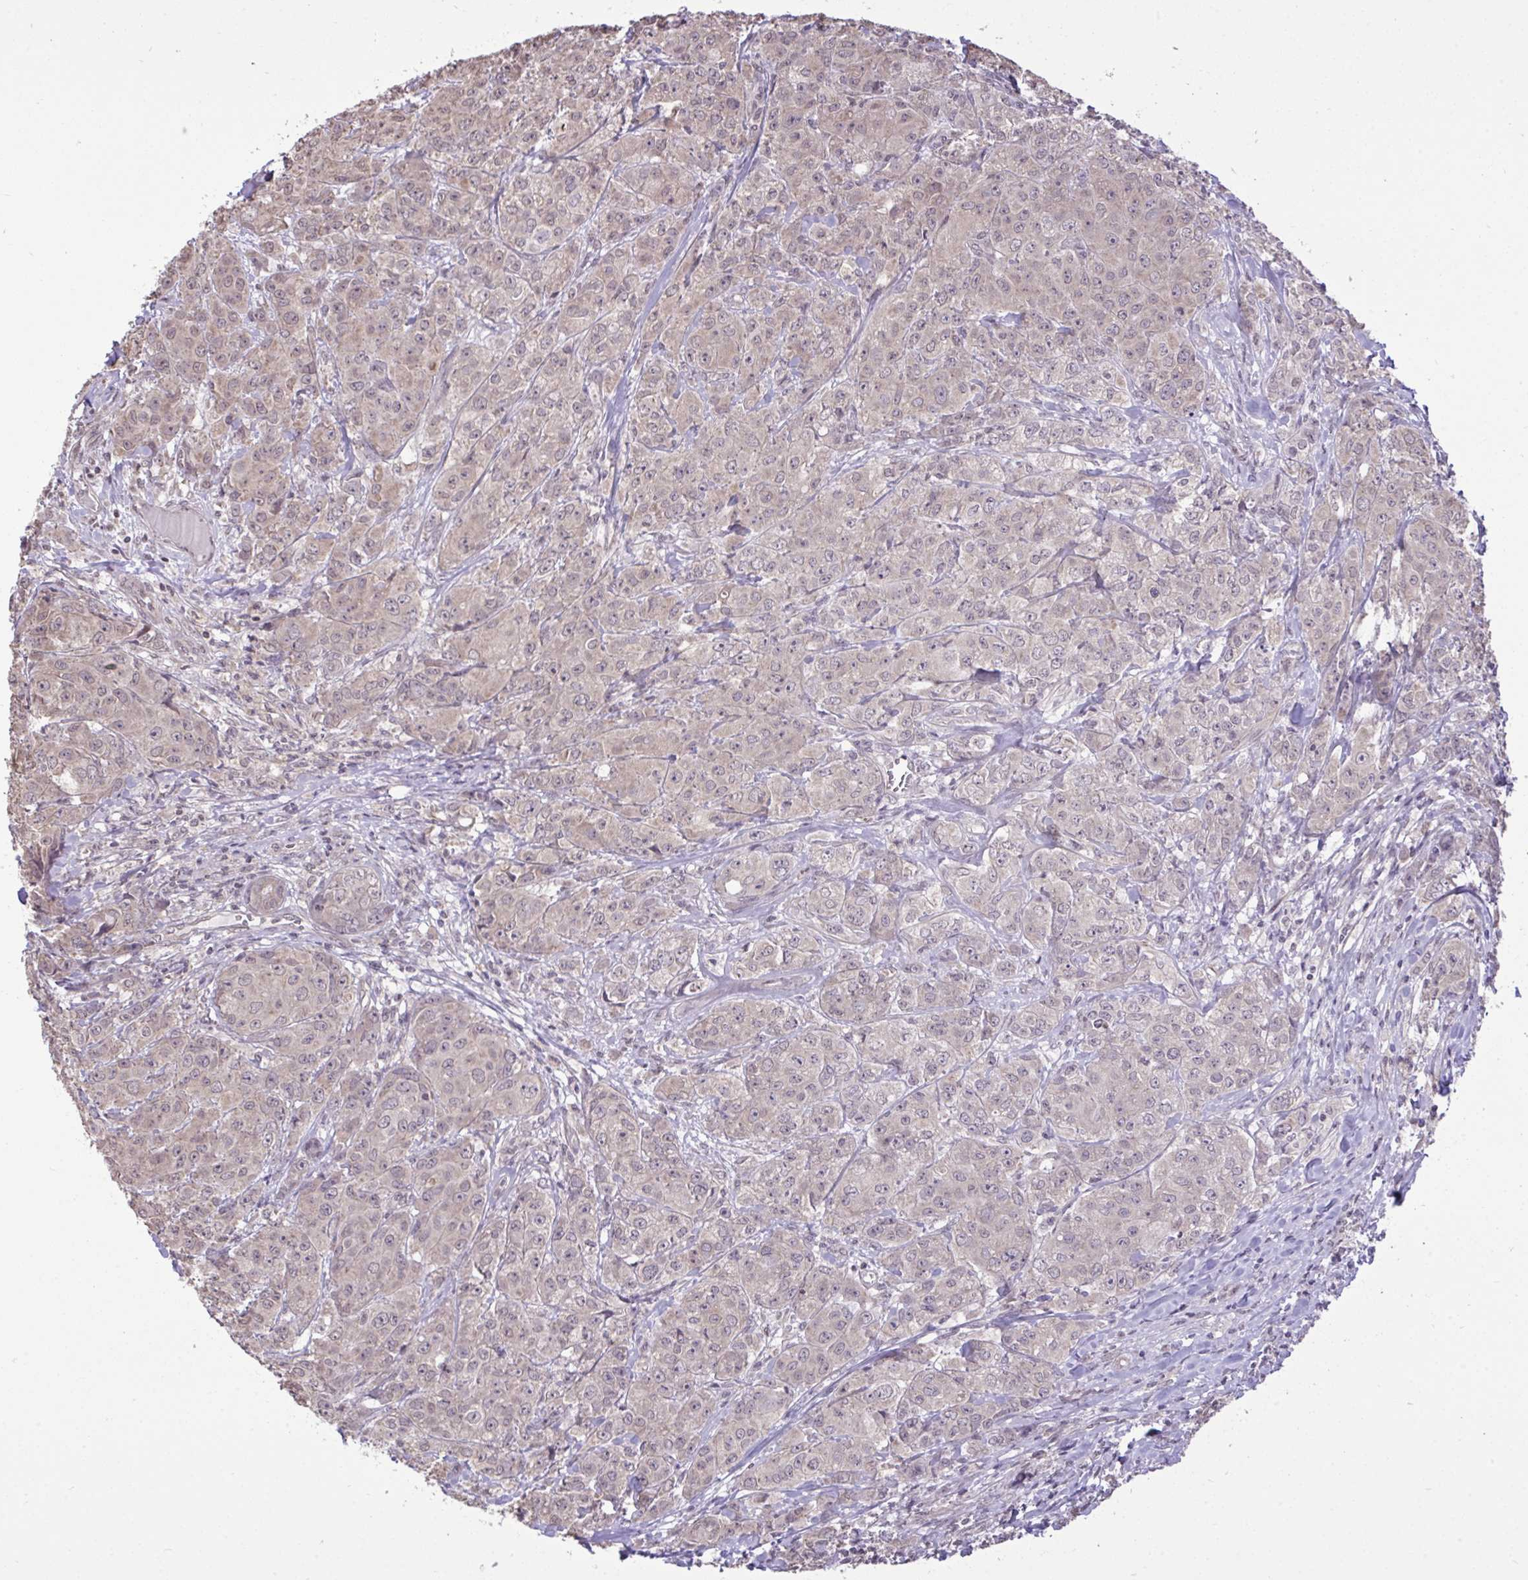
{"staining": {"intensity": "weak", "quantity": ">75%", "location": "cytoplasmic/membranous"}, "tissue": "breast cancer", "cell_type": "Tumor cells", "image_type": "cancer", "snomed": [{"axis": "morphology", "description": "Normal tissue, NOS"}, {"axis": "morphology", "description": "Duct carcinoma"}, {"axis": "topography", "description": "Breast"}], "caption": "This photomicrograph reveals IHC staining of human breast cancer (infiltrating ductal carcinoma), with low weak cytoplasmic/membranous positivity in about >75% of tumor cells.", "gene": "CYP20A1", "patient": {"sex": "female", "age": 43}}